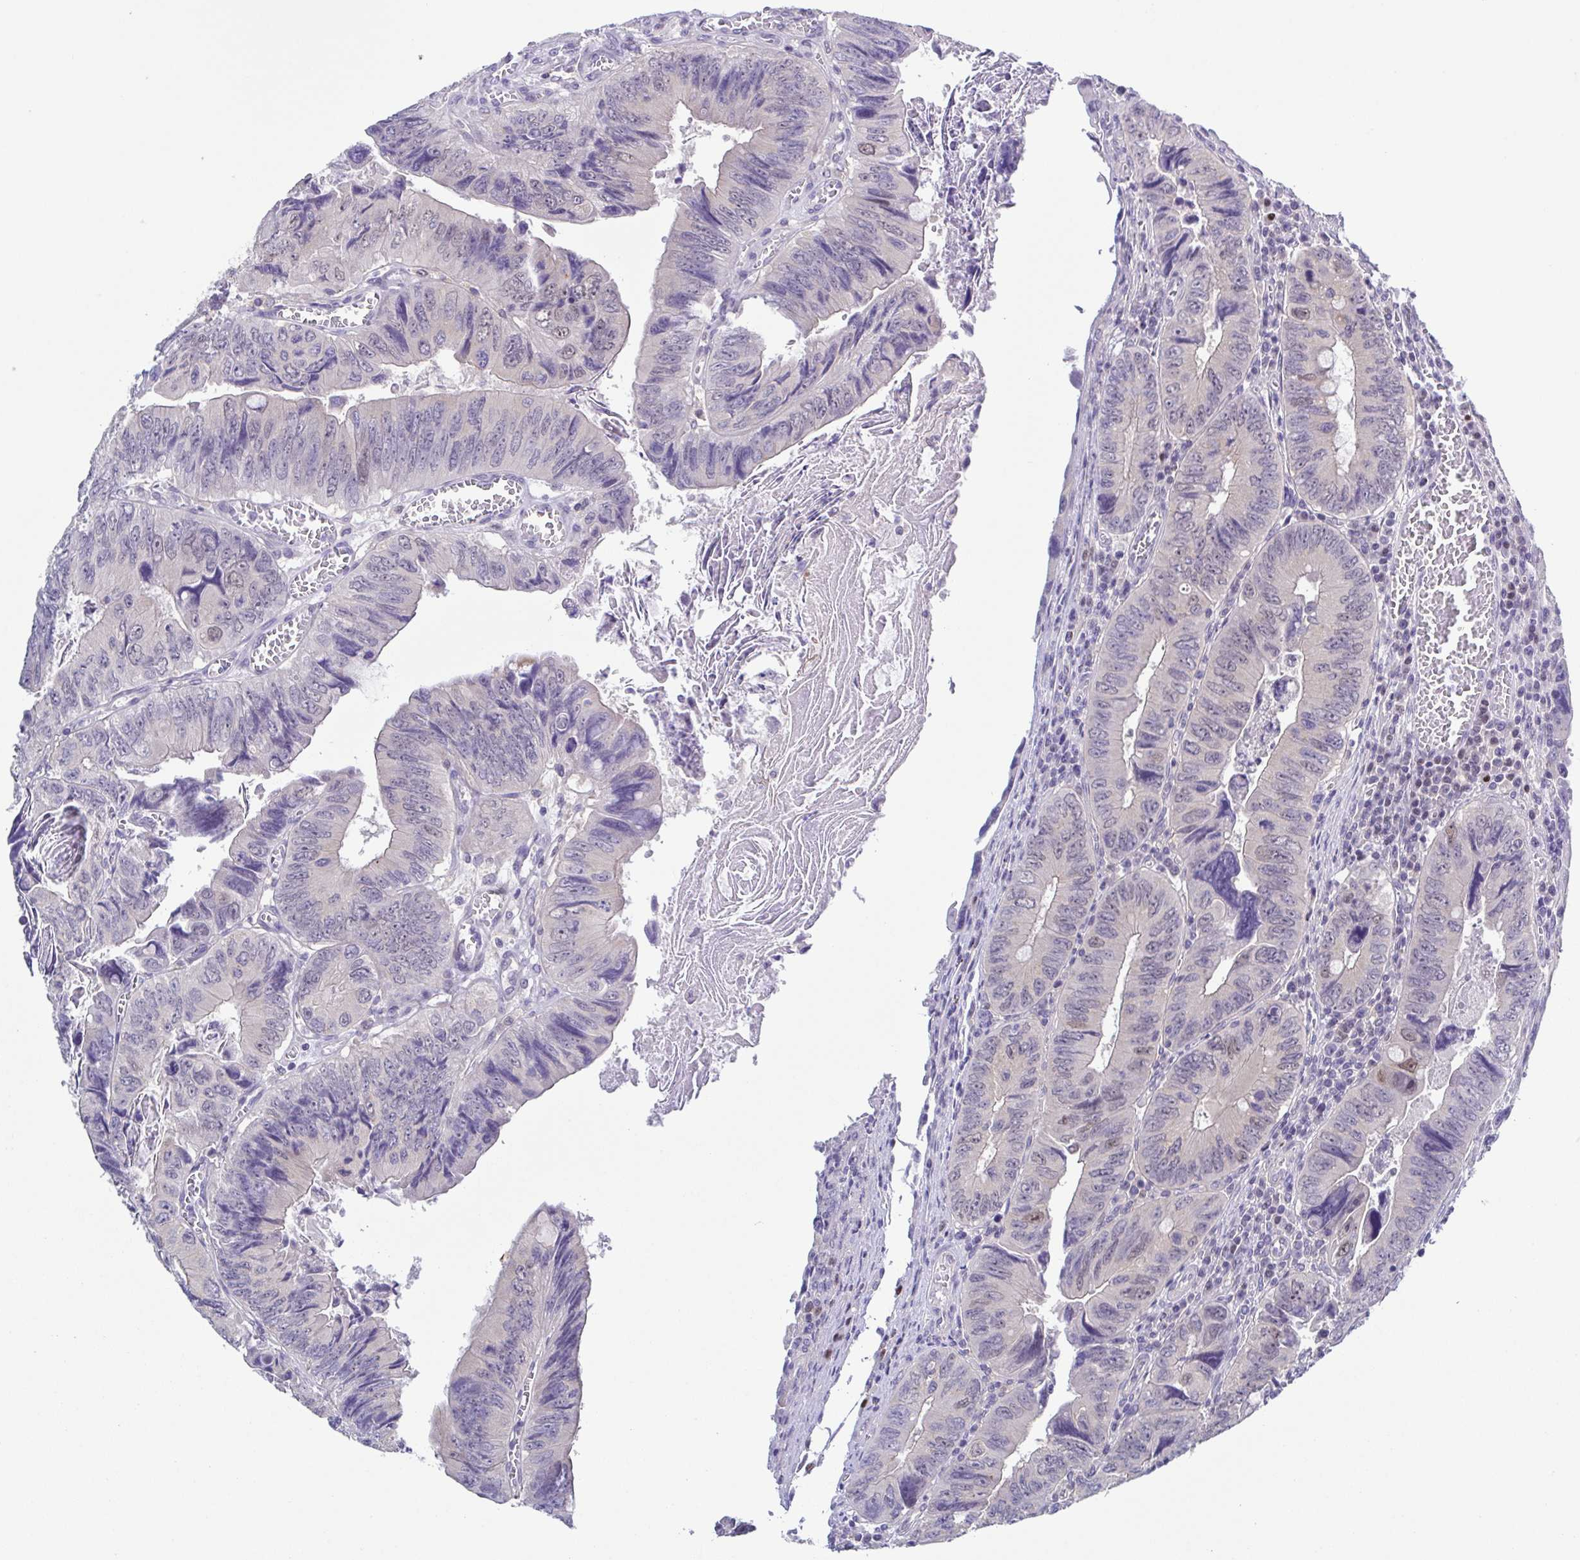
{"staining": {"intensity": "negative", "quantity": "none", "location": "none"}, "tissue": "colorectal cancer", "cell_type": "Tumor cells", "image_type": "cancer", "snomed": [{"axis": "morphology", "description": "Adenocarcinoma, NOS"}, {"axis": "topography", "description": "Colon"}], "caption": "This is an immunohistochemistry histopathology image of colorectal cancer (adenocarcinoma). There is no staining in tumor cells.", "gene": "UBE2Q1", "patient": {"sex": "female", "age": 84}}